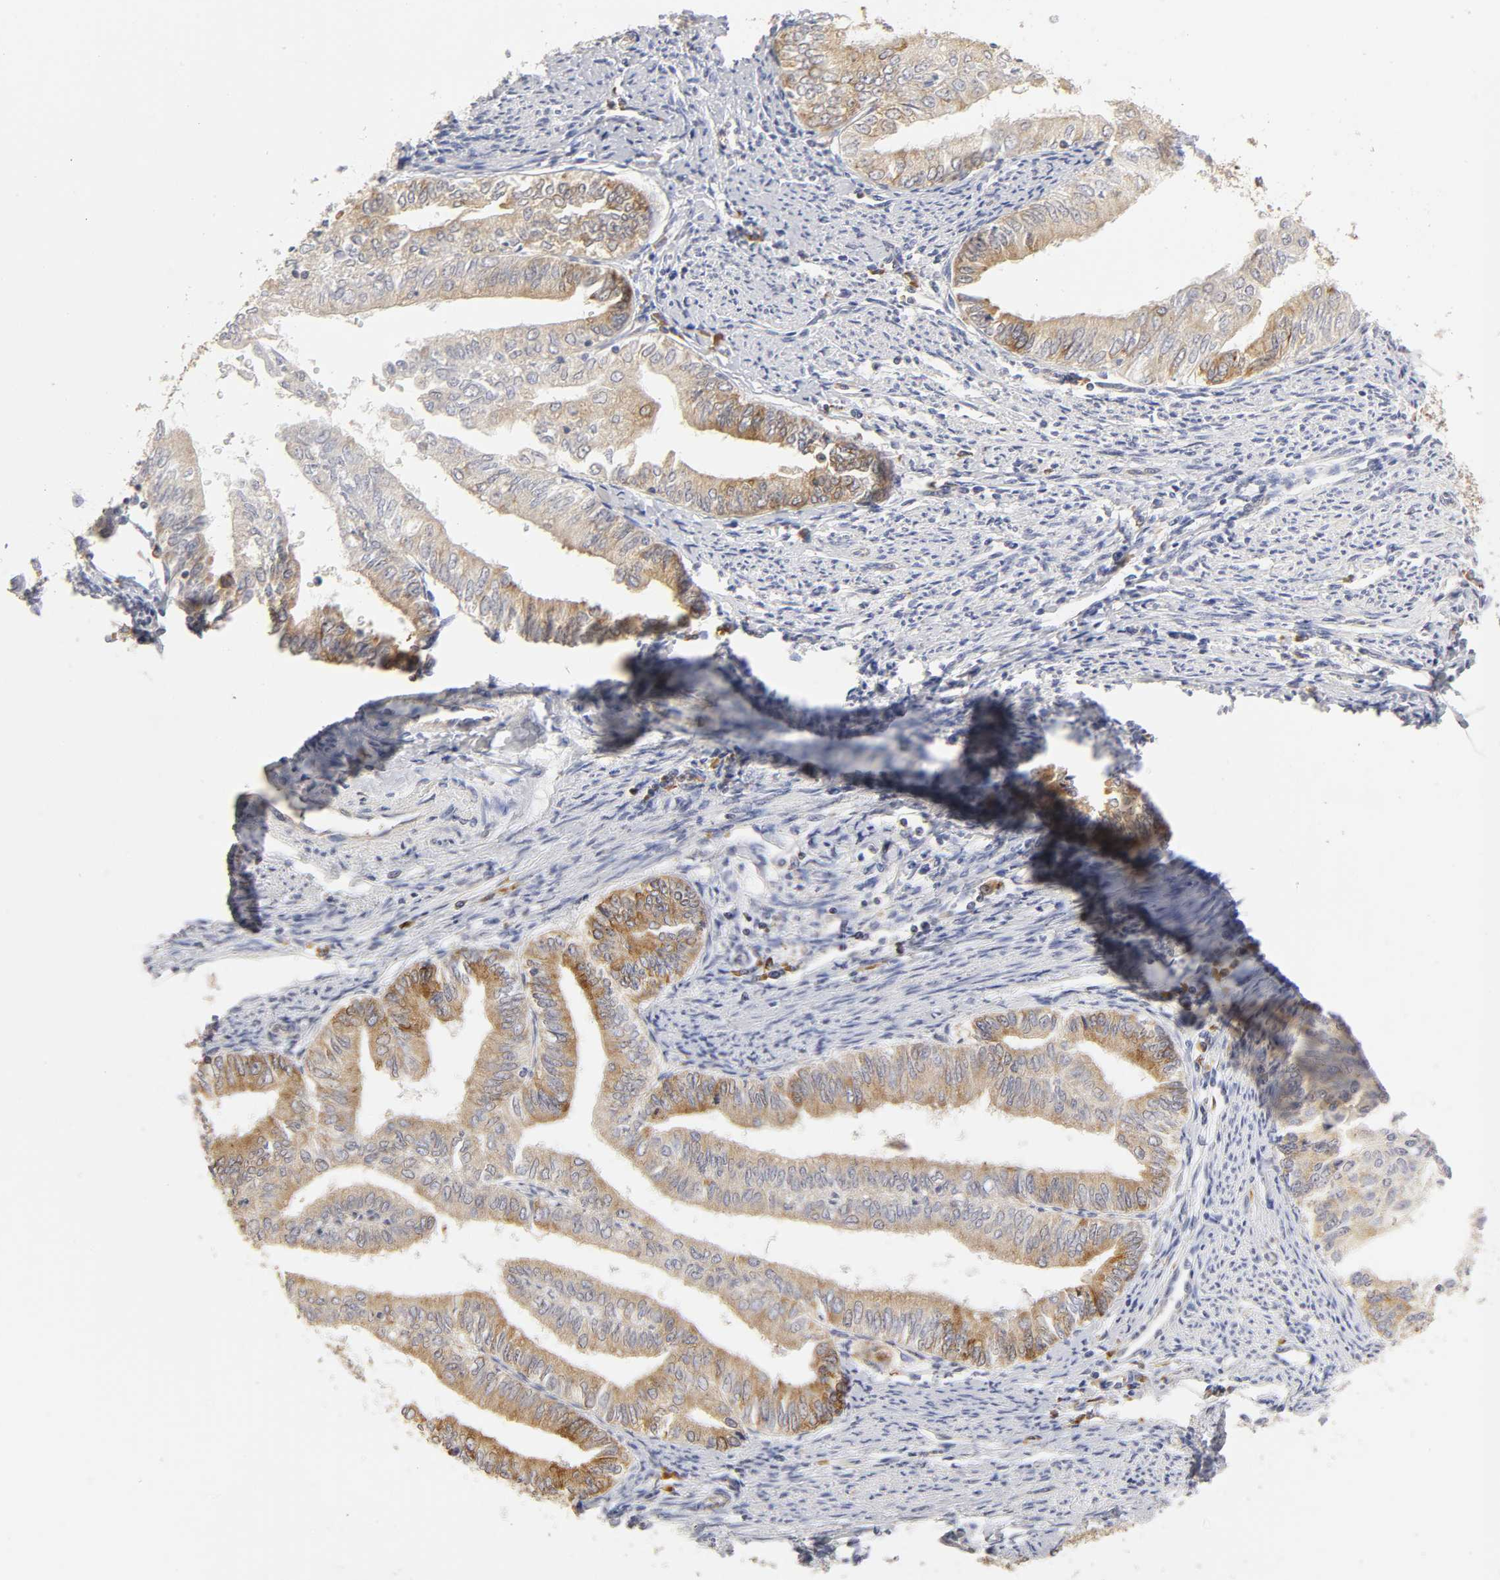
{"staining": {"intensity": "moderate", "quantity": ">75%", "location": "cytoplasmic/membranous"}, "tissue": "endometrial cancer", "cell_type": "Tumor cells", "image_type": "cancer", "snomed": [{"axis": "morphology", "description": "Adenocarcinoma, NOS"}, {"axis": "topography", "description": "Endometrium"}], "caption": "Immunohistochemical staining of endometrial cancer demonstrates medium levels of moderate cytoplasmic/membranous protein staining in about >75% of tumor cells.", "gene": "RPL14", "patient": {"sex": "female", "age": 66}}